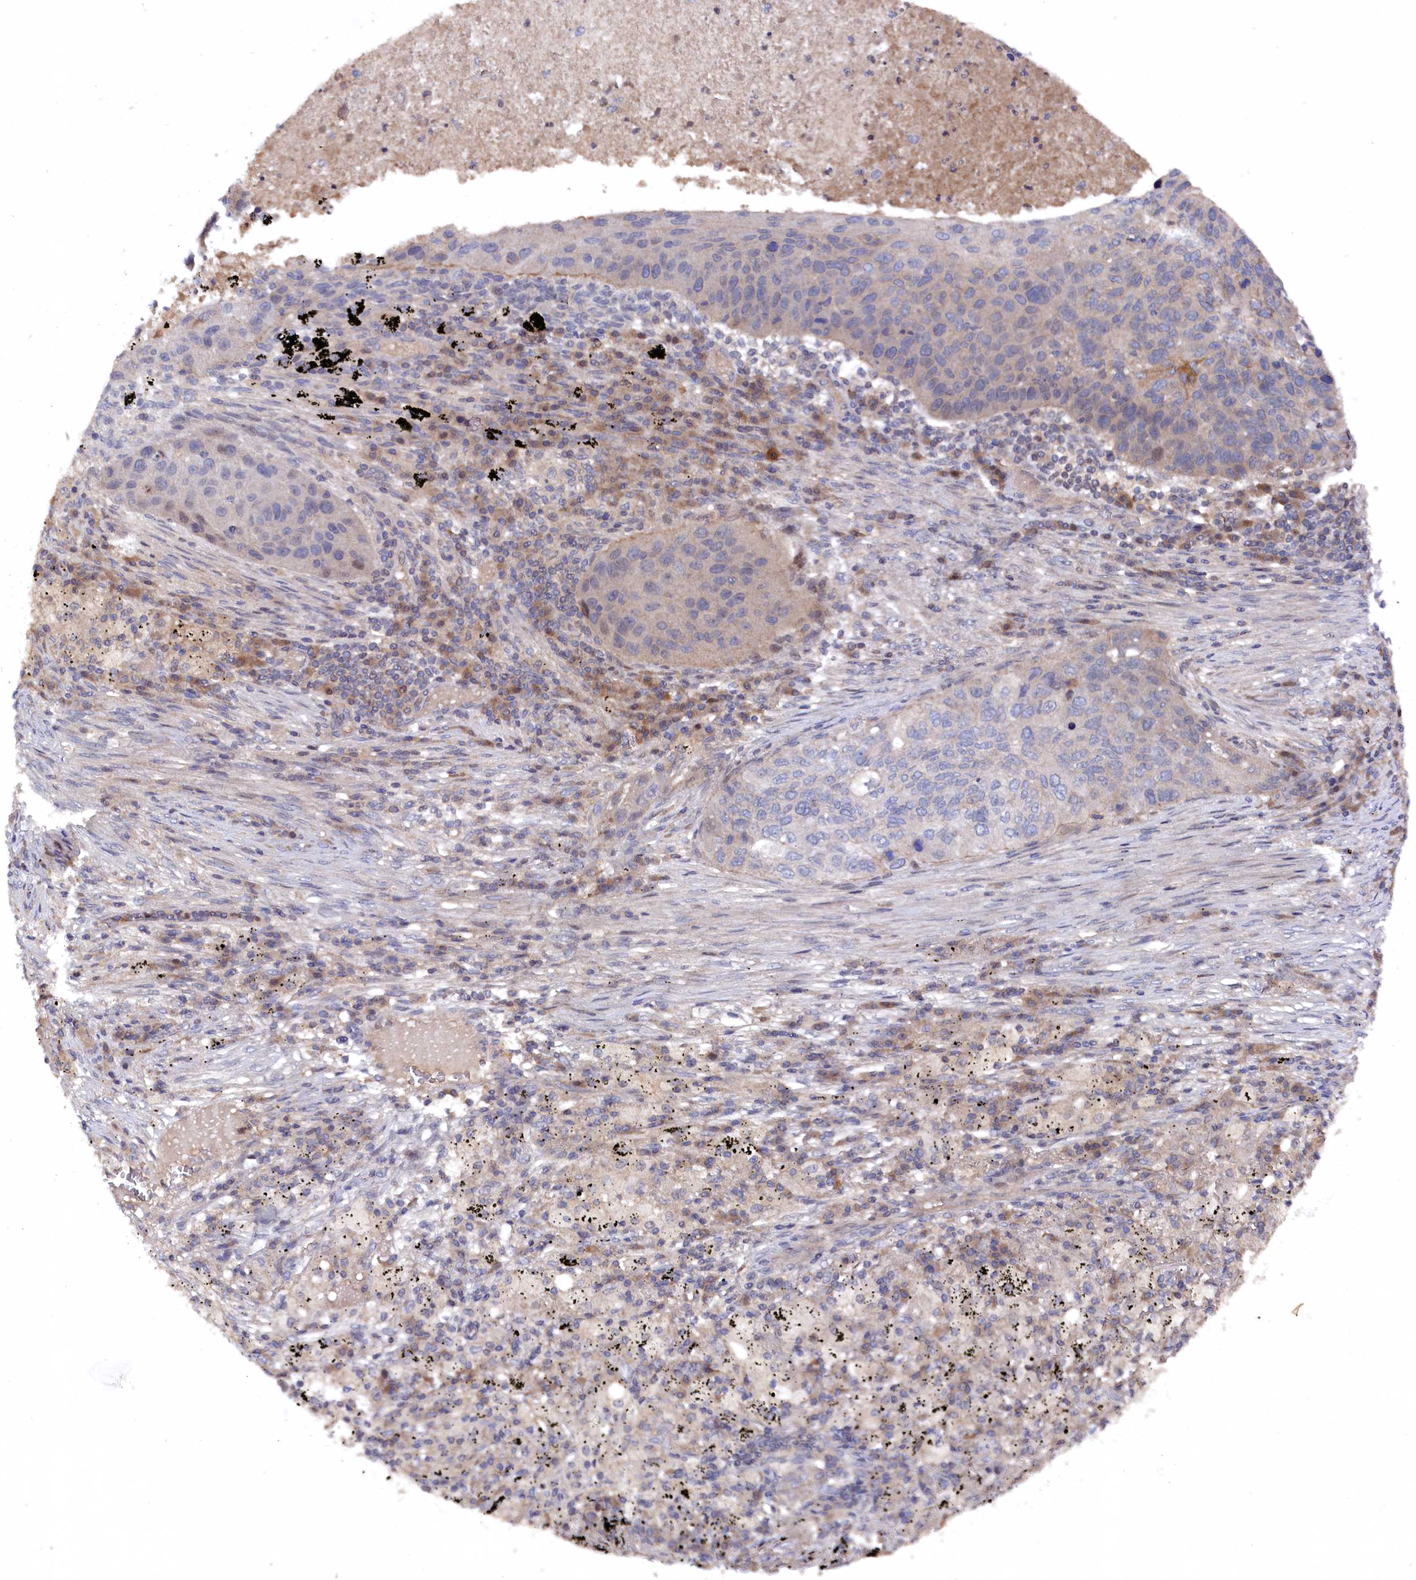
{"staining": {"intensity": "negative", "quantity": "none", "location": "none"}, "tissue": "lung cancer", "cell_type": "Tumor cells", "image_type": "cancer", "snomed": [{"axis": "morphology", "description": "Squamous cell carcinoma, NOS"}, {"axis": "topography", "description": "Lung"}], "caption": "Tumor cells are negative for brown protein staining in lung squamous cell carcinoma. The staining was performed using DAB to visualize the protein expression in brown, while the nuclei were stained in blue with hematoxylin (Magnification: 20x).", "gene": "TMC5", "patient": {"sex": "female", "age": 63}}